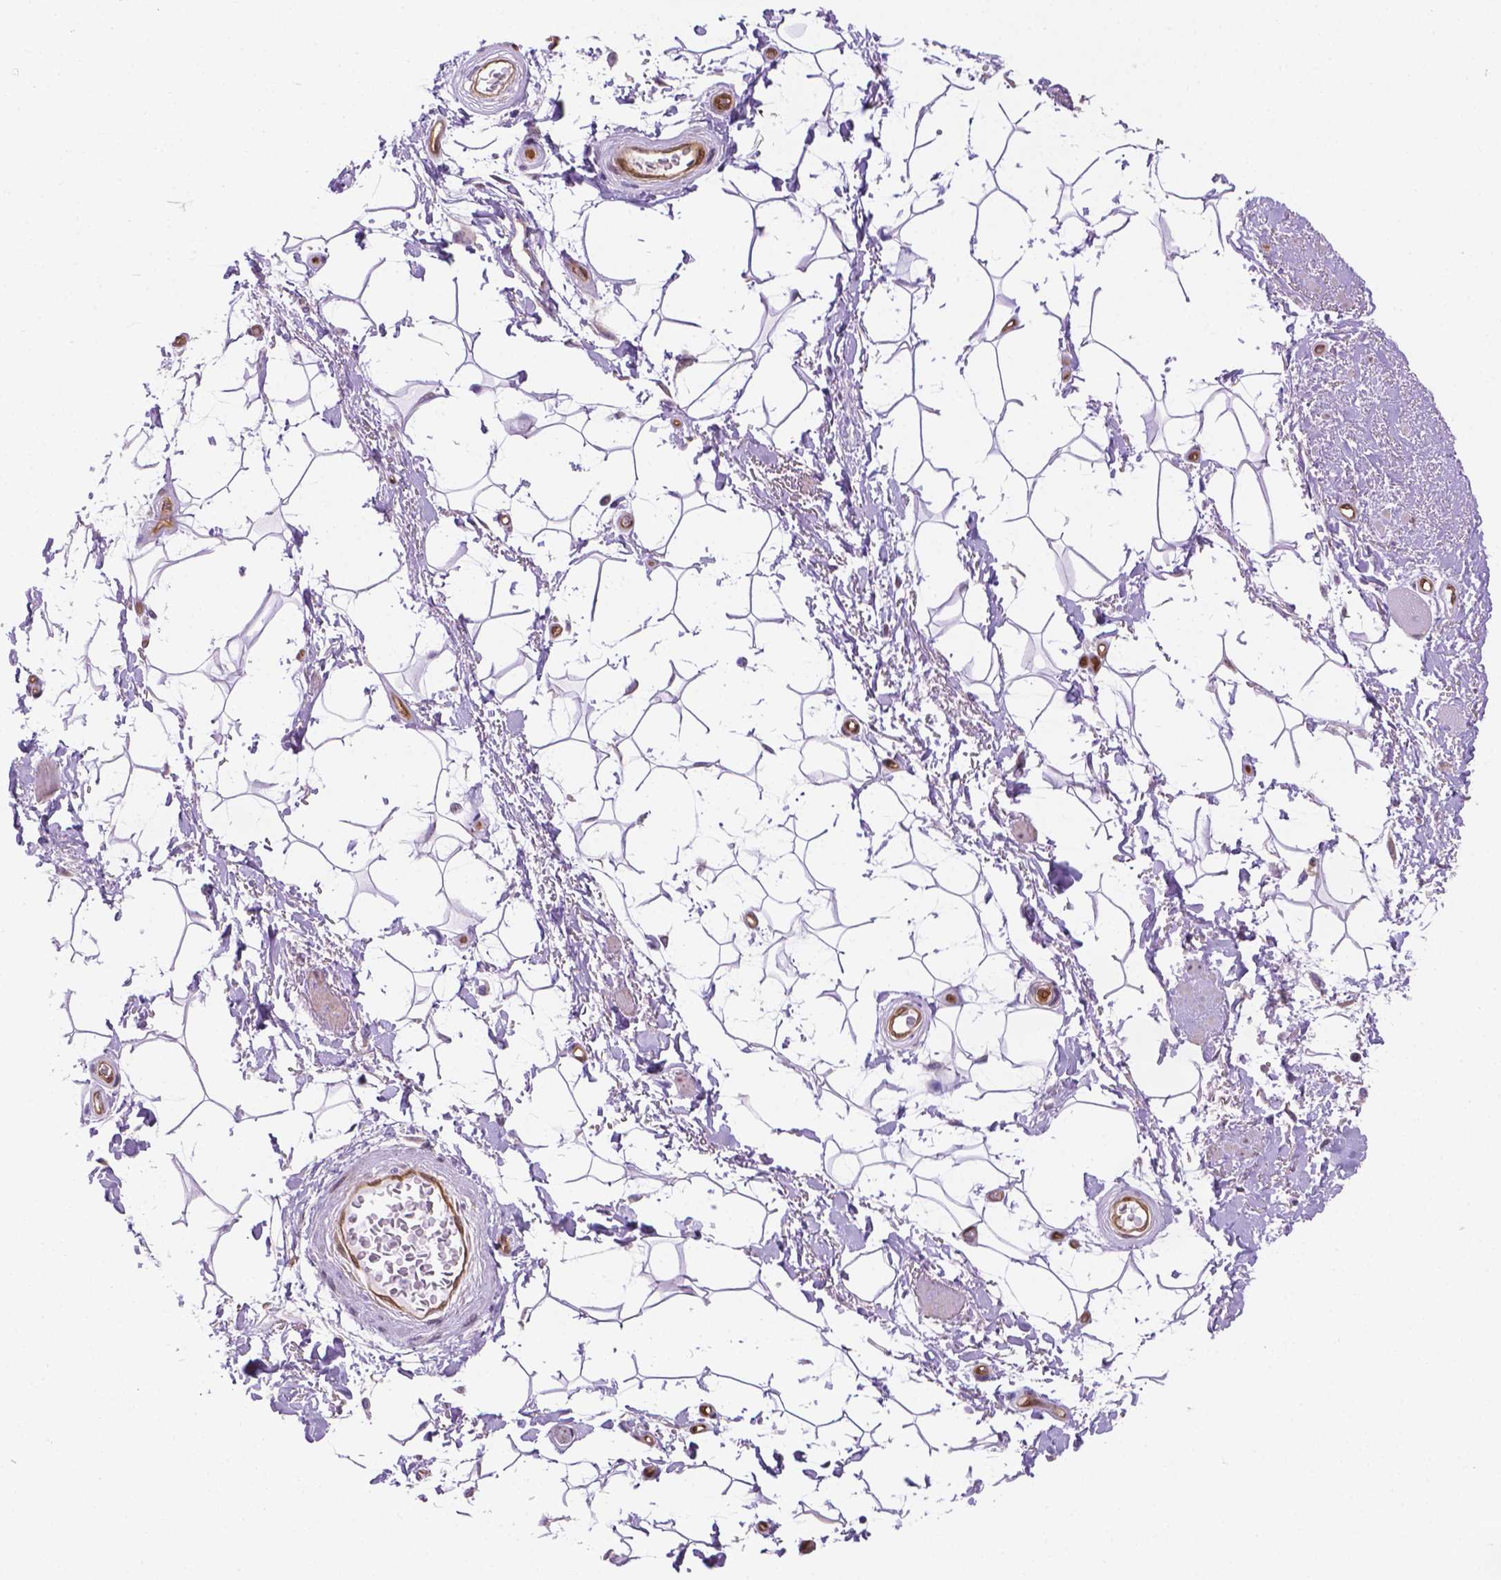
{"staining": {"intensity": "negative", "quantity": "none", "location": "none"}, "tissue": "adipose tissue", "cell_type": "Adipocytes", "image_type": "normal", "snomed": [{"axis": "morphology", "description": "Normal tissue, NOS"}, {"axis": "topography", "description": "Anal"}, {"axis": "topography", "description": "Peripheral nerve tissue"}], "caption": "Immunohistochemistry (IHC) image of normal adipose tissue: adipose tissue stained with DAB (3,3'-diaminobenzidine) exhibits no significant protein staining in adipocytes.", "gene": "CLIC4", "patient": {"sex": "male", "age": 51}}